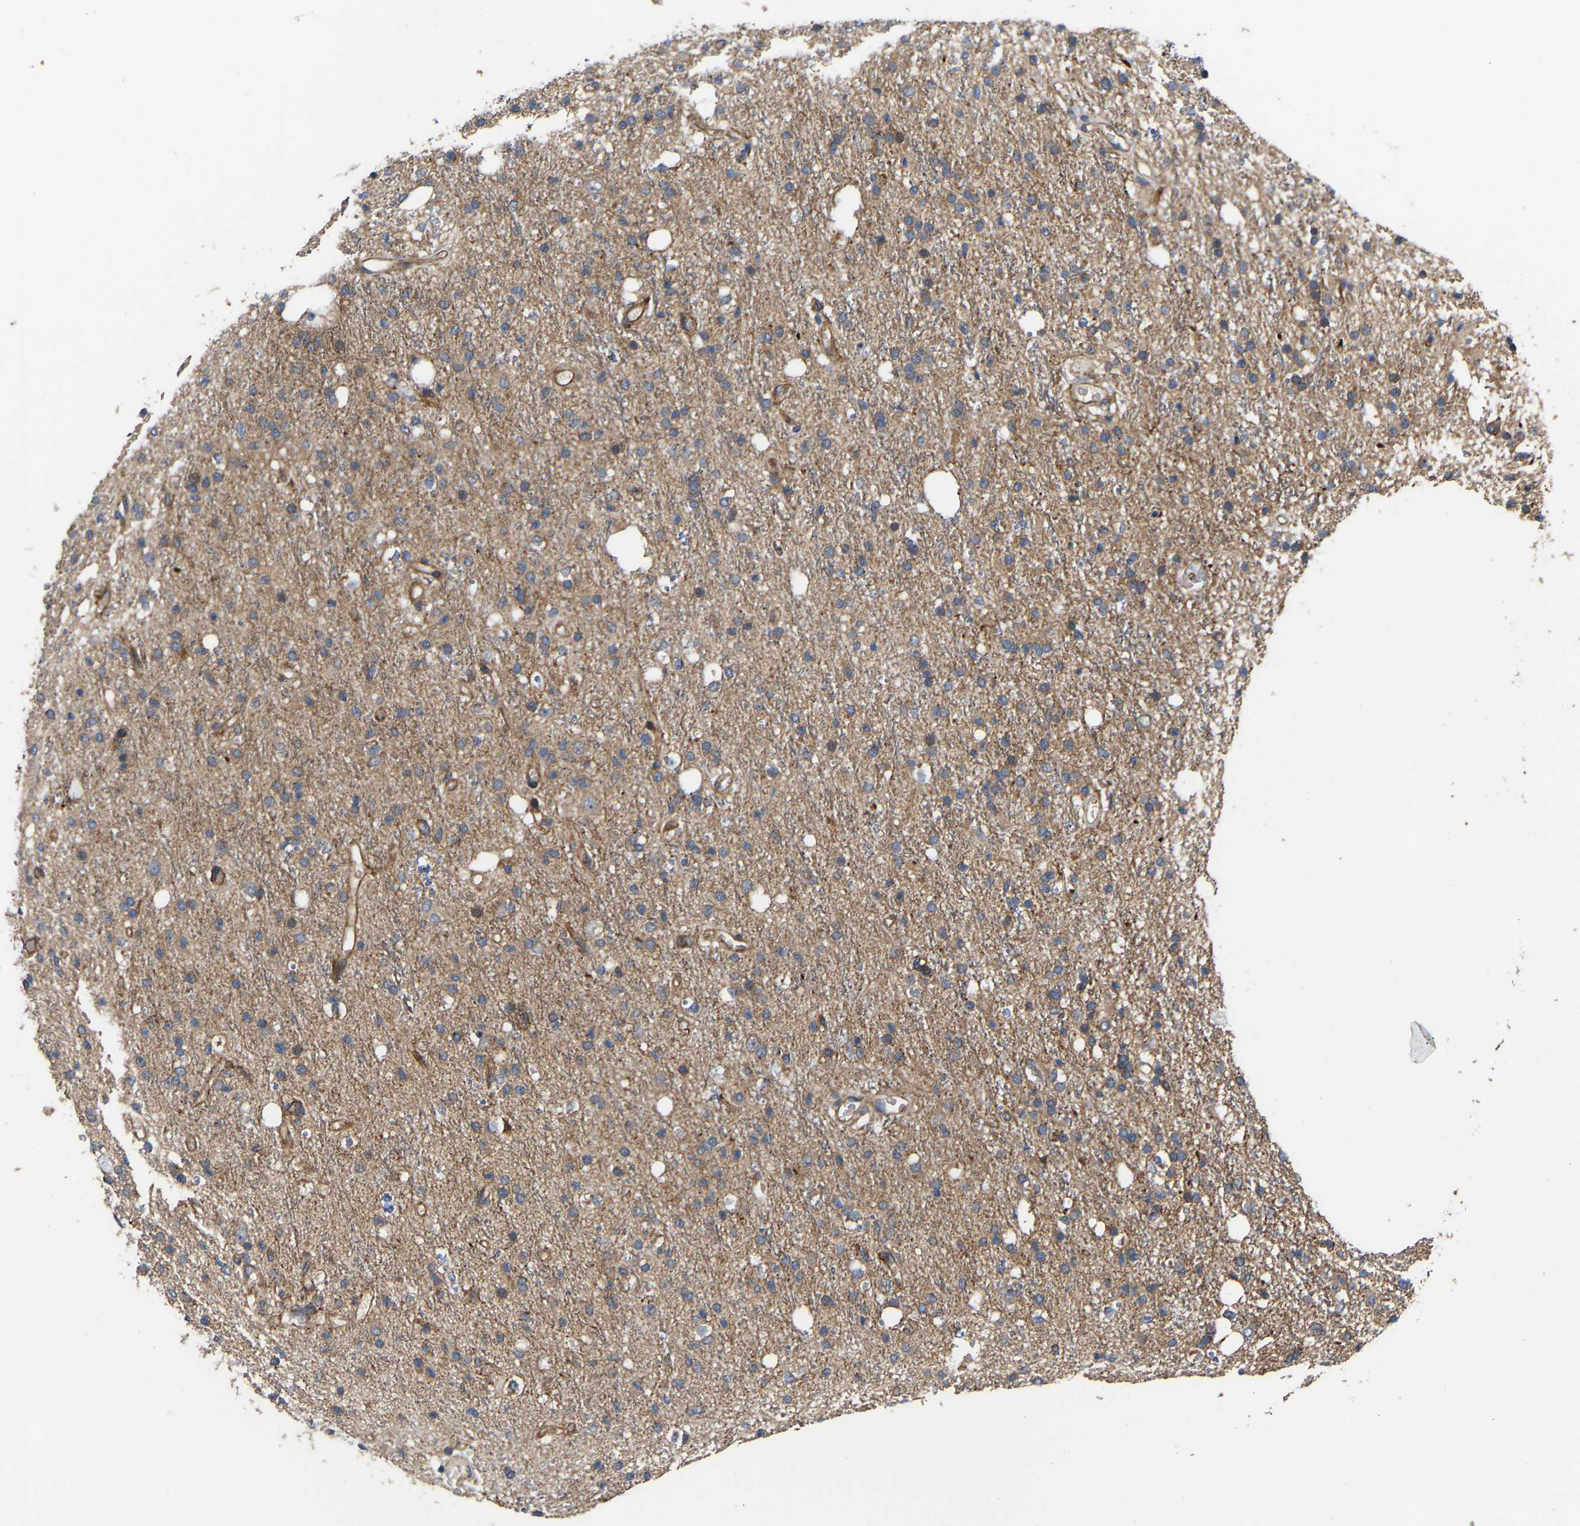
{"staining": {"intensity": "weak", "quantity": ">75%", "location": "cytoplasmic/membranous"}, "tissue": "glioma", "cell_type": "Tumor cells", "image_type": "cancer", "snomed": [{"axis": "morphology", "description": "Glioma, malignant, High grade"}, {"axis": "topography", "description": "Brain"}], "caption": "Immunohistochemical staining of glioma displays low levels of weak cytoplasmic/membranous expression in about >75% of tumor cells. Using DAB (brown) and hematoxylin (blue) stains, captured at high magnification using brightfield microscopy.", "gene": "STAU1", "patient": {"sex": "male", "age": 47}}